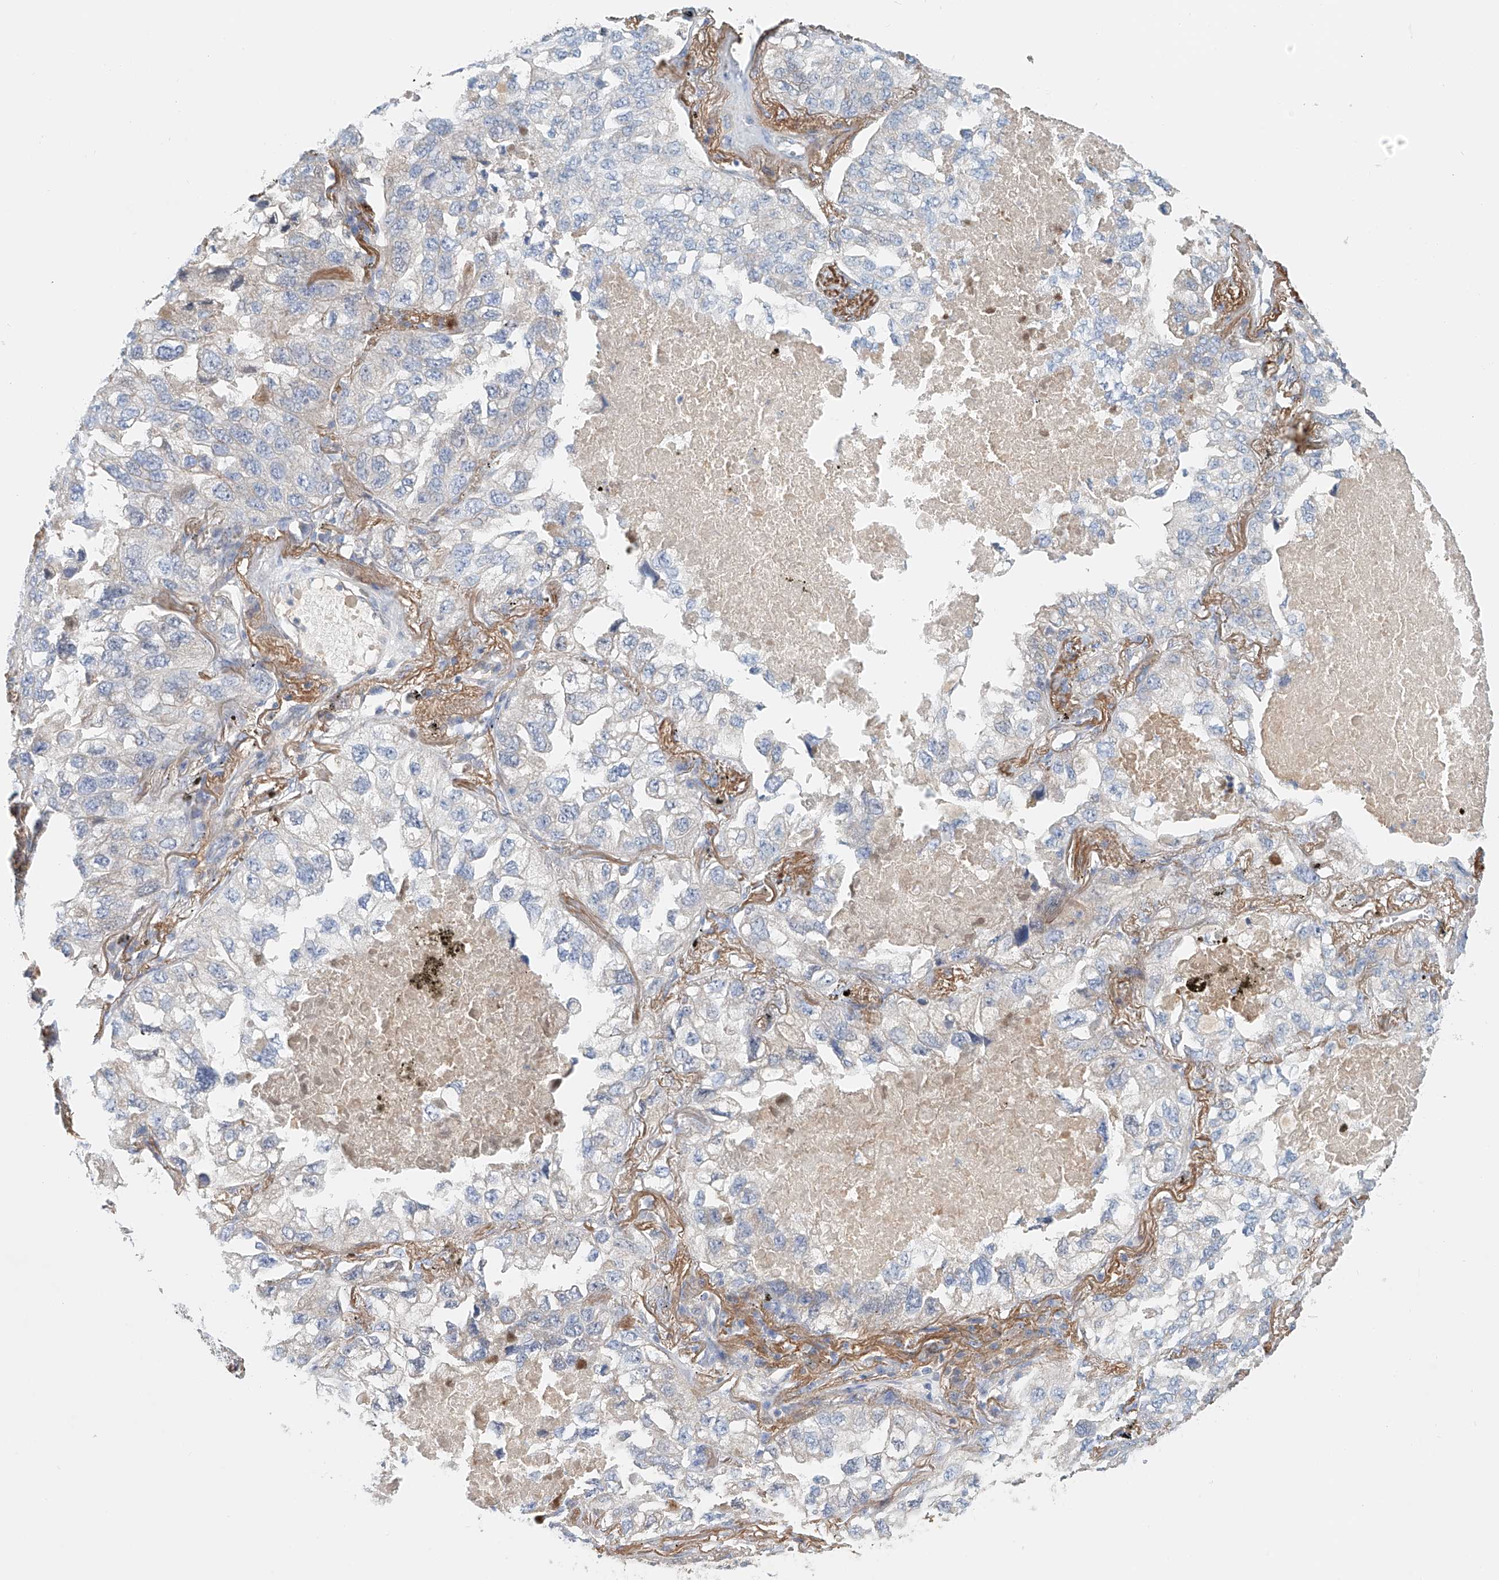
{"staining": {"intensity": "negative", "quantity": "none", "location": "none"}, "tissue": "lung cancer", "cell_type": "Tumor cells", "image_type": "cancer", "snomed": [{"axis": "morphology", "description": "Adenocarcinoma, NOS"}, {"axis": "topography", "description": "Lung"}], "caption": "Immunohistochemistry of adenocarcinoma (lung) reveals no staining in tumor cells.", "gene": "FRYL", "patient": {"sex": "male", "age": 65}}